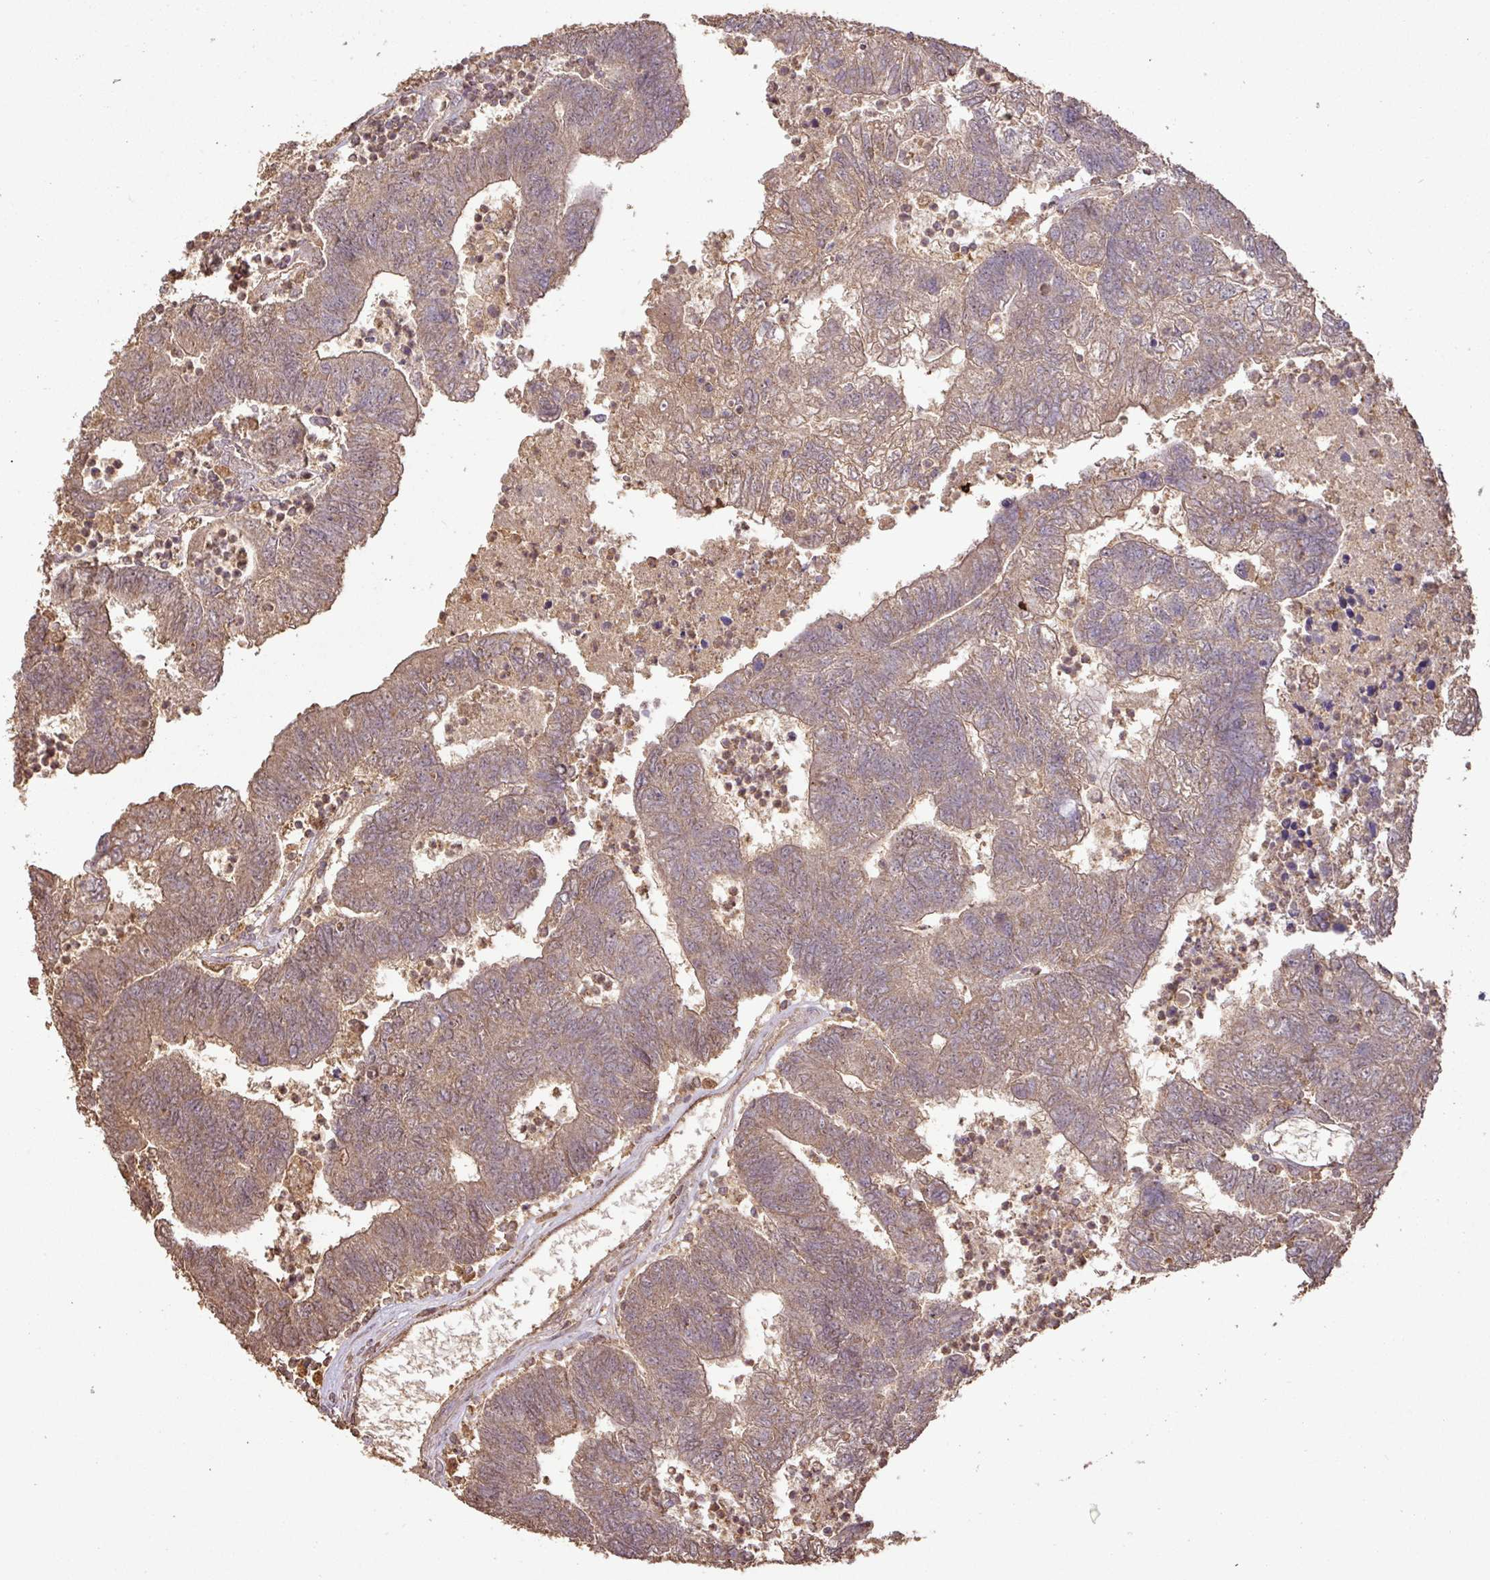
{"staining": {"intensity": "moderate", "quantity": ">75%", "location": "cytoplasmic/membranous"}, "tissue": "colorectal cancer", "cell_type": "Tumor cells", "image_type": "cancer", "snomed": [{"axis": "morphology", "description": "Adenocarcinoma, NOS"}, {"axis": "topography", "description": "Colon"}], "caption": "The photomicrograph exhibits staining of colorectal cancer, revealing moderate cytoplasmic/membranous protein positivity (brown color) within tumor cells.", "gene": "ATAT1", "patient": {"sex": "female", "age": 48}}